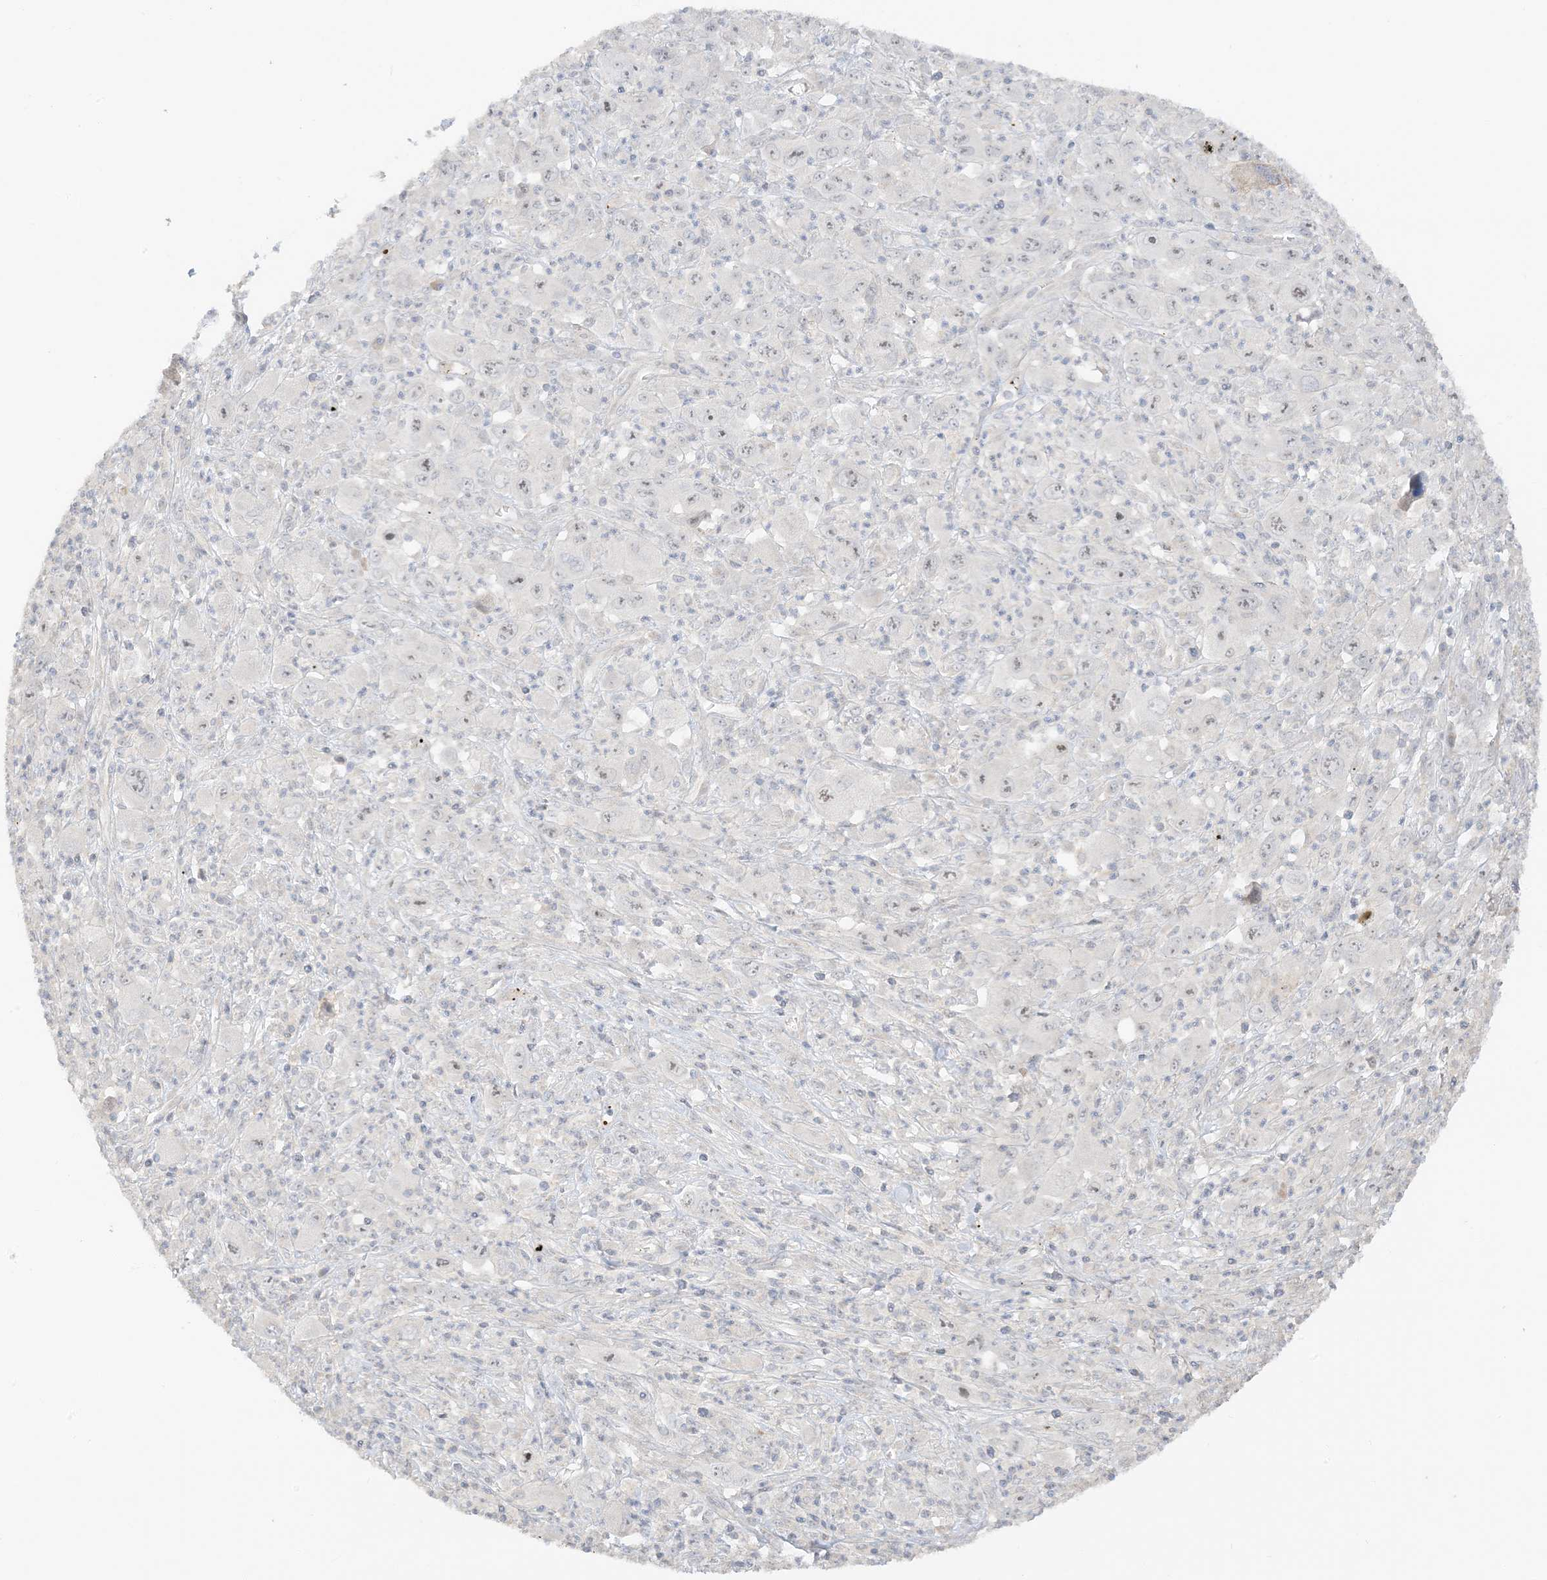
{"staining": {"intensity": "moderate", "quantity": ">75%", "location": "nuclear"}, "tissue": "melanoma", "cell_type": "Tumor cells", "image_type": "cancer", "snomed": [{"axis": "morphology", "description": "Malignant melanoma, Metastatic site"}, {"axis": "topography", "description": "Skin"}], "caption": "A photomicrograph of human malignant melanoma (metastatic site) stained for a protein exhibits moderate nuclear brown staining in tumor cells.", "gene": "ETAA1", "patient": {"sex": "female", "age": 56}}